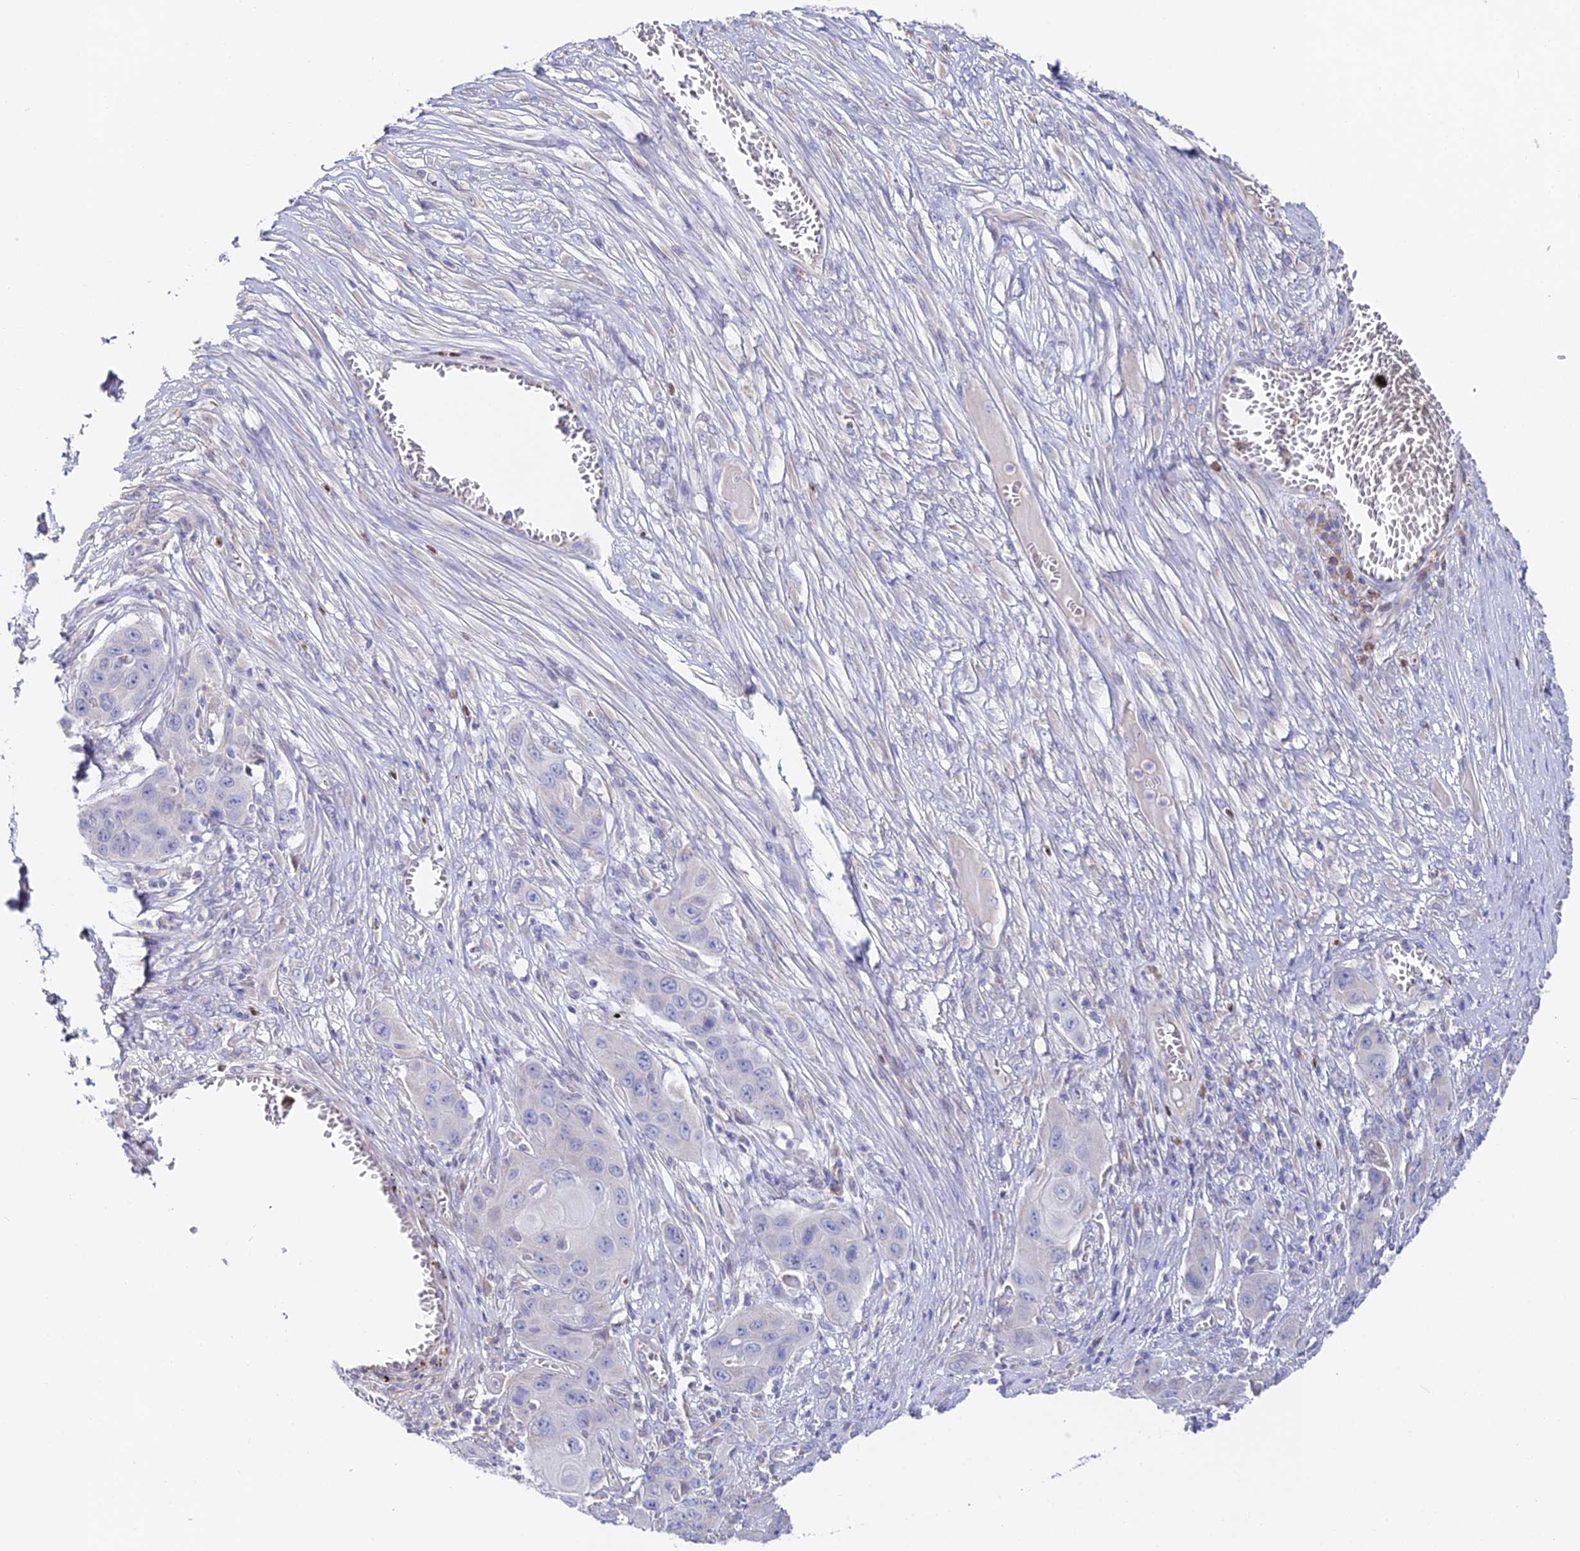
{"staining": {"intensity": "negative", "quantity": "none", "location": "none"}, "tissue": "skin cancer", "cell_type": "Tumor cells", "image_type": "cancer", "snomed": [{"axis": "morphology", "description": "Squamous cell carcinoma, NOS"}, {"axis": "topography", "description": "Skin"}], "caption": "Immunohistochemistry micrograph of skin squamous cell carcinoma stained for a protein (brown), which demonstrates no positivity in tumor cells.", "gene": "SERP1", "patient": {"sex": "male", "age": 55}}